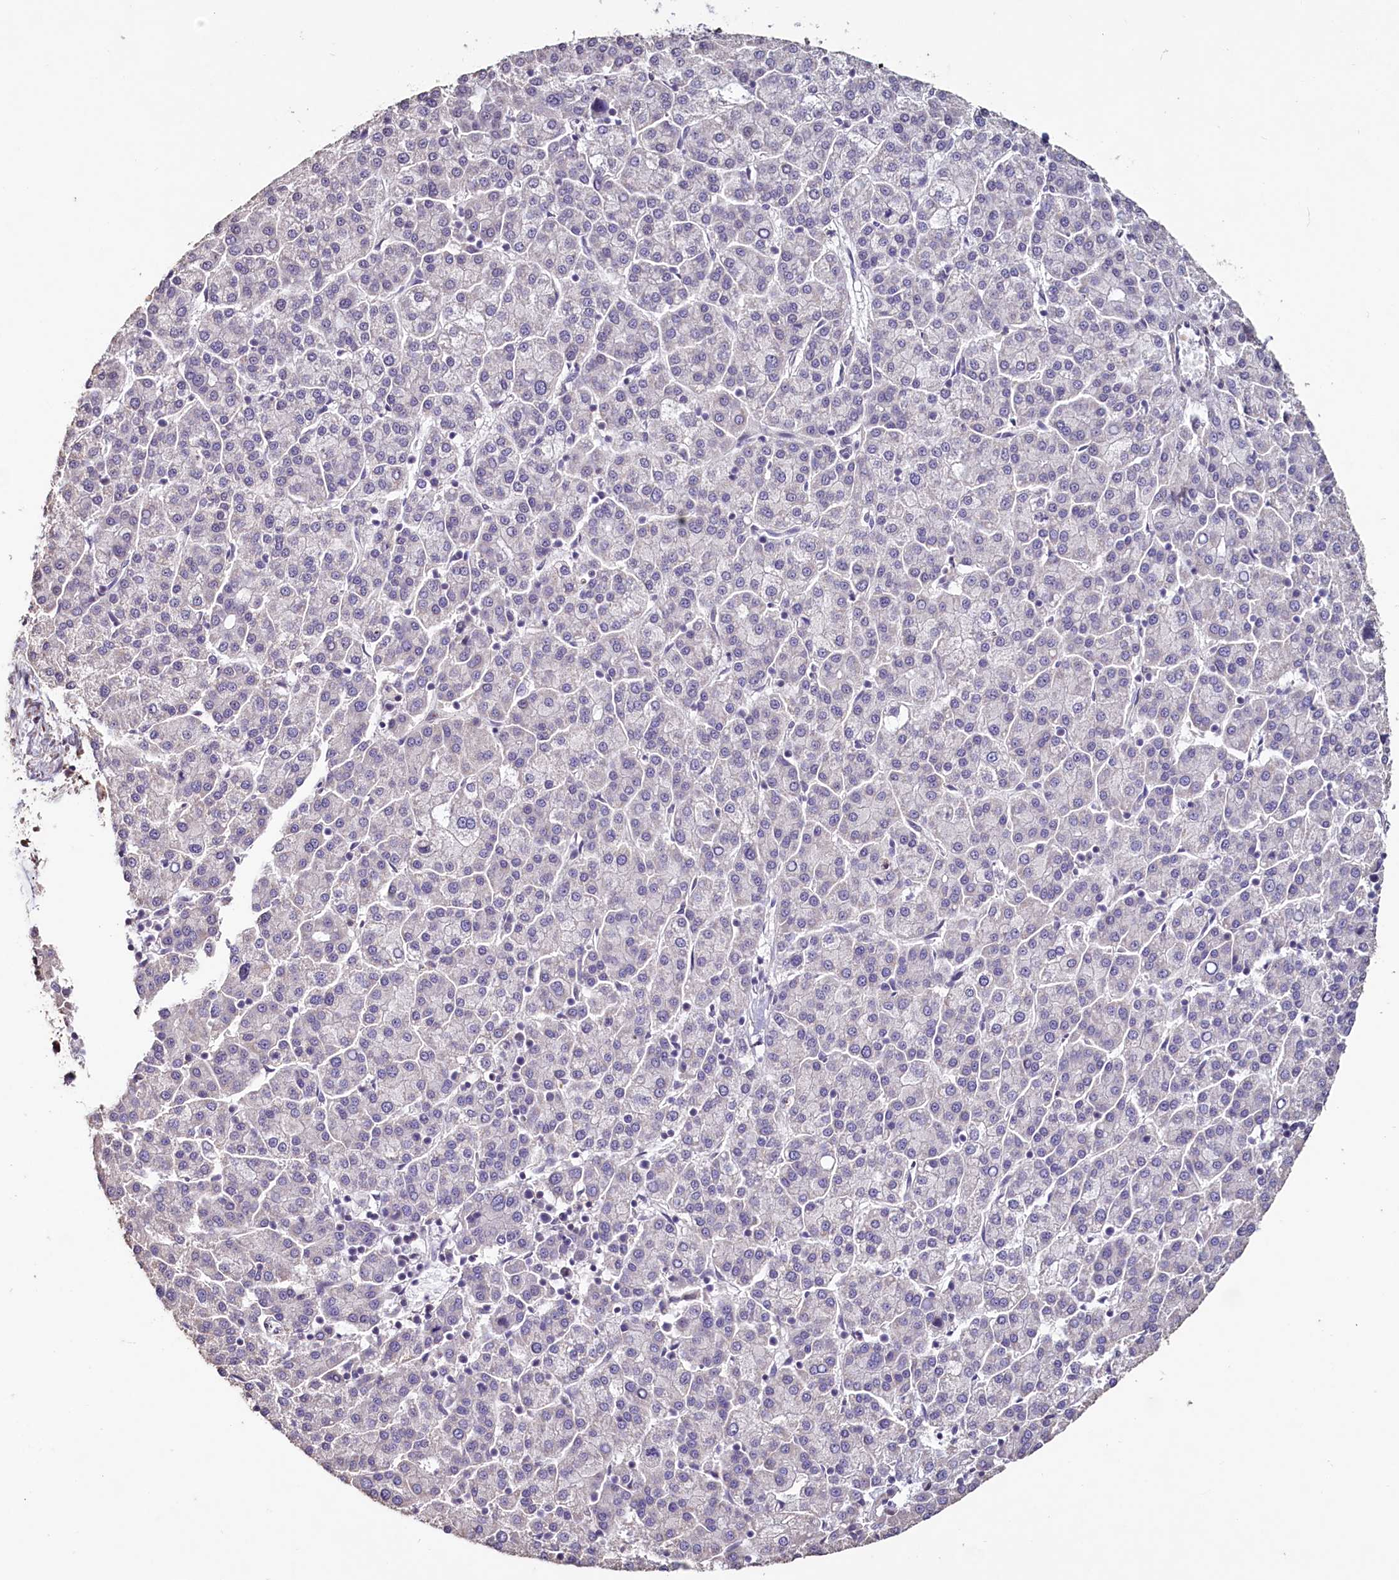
{"staining": {"intensity": "negative", "quantity": "none", "location": "none"}, "tissue": "liver cancer", "cell_type": "Tumor cells", "image_type": "cancer", "snomed": [{"axis": "morphology", "description": "Carcinoma, Hepatocellular, NOS"}, {"axis": "topography", "description": "Liver"}], "caption": "Immunohistochemical staining of human liver cancer displays no significant expression in tumor cells. (DAB (3,3'-diaminobenzidine) immunohistochemistry (IHC), high magnification).", "gene": "PDE6D", "patient": {"sex": "female", "age": 58}}